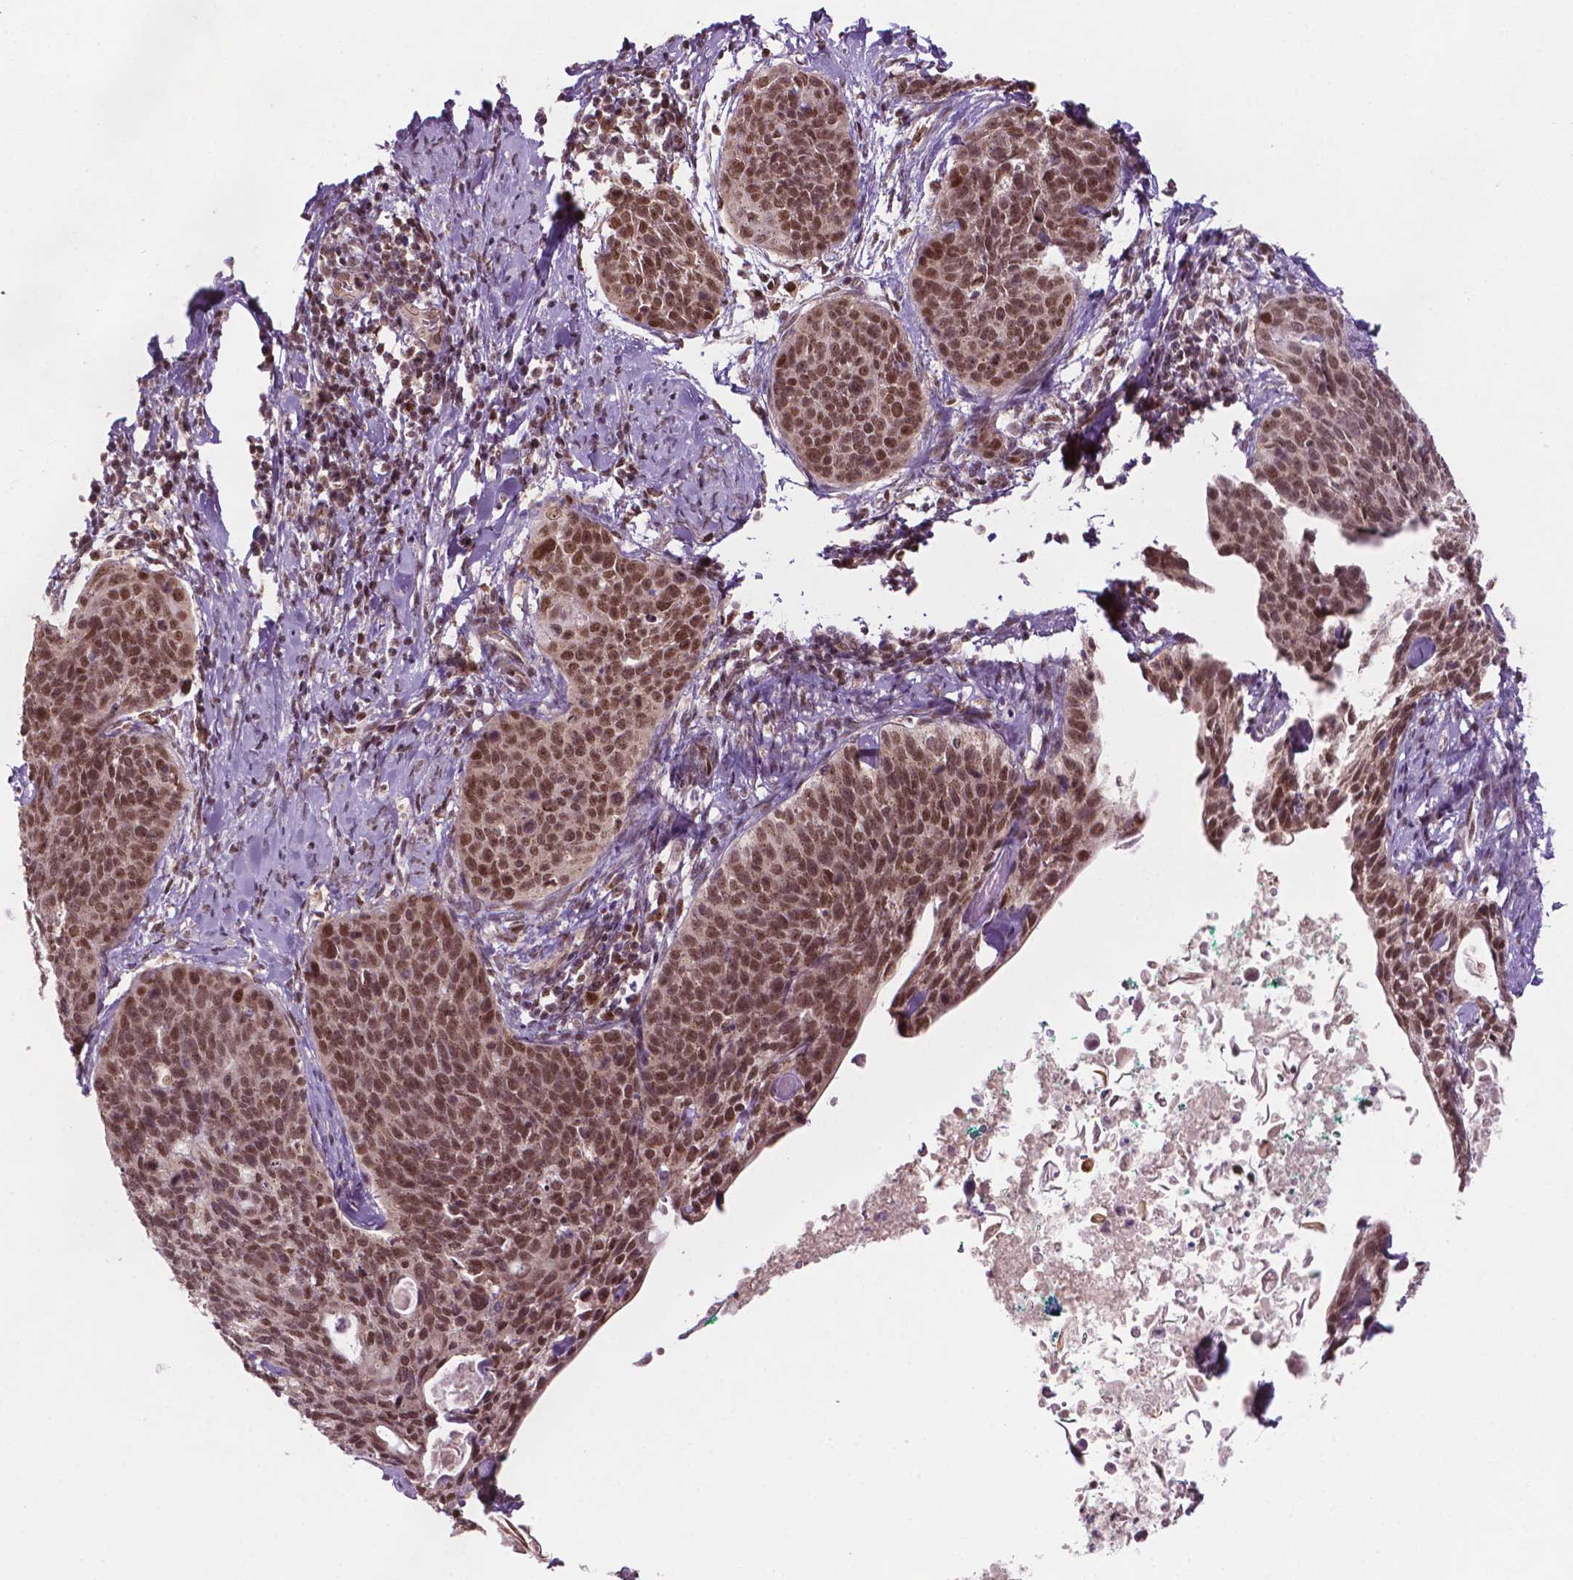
{"staining": {"intensity": "moderate", "quantity": ">75%", "location": "nuclear"}, "tissue": "cervical cancer", "cell_type": "Tumor cells", "image_type": "cancer", "snomed": [{"axis": "morphology", "description": "Squamous cell carcinoma, NOS"}, {"axis": "topography", "description": "Cervix"}], "caption": "Cervical cancer was stained to show a protein in brown. There is medium levels of moderate nuclear staining in about >75% of tumor cells. The staining was performed using DAB to visualize the protein expression in brown, while the nuclei were stained in blue with hematoxylin (Magnification: 20x).", "gene": "PER2", "patient": {"sex": "female", "age": 69}}